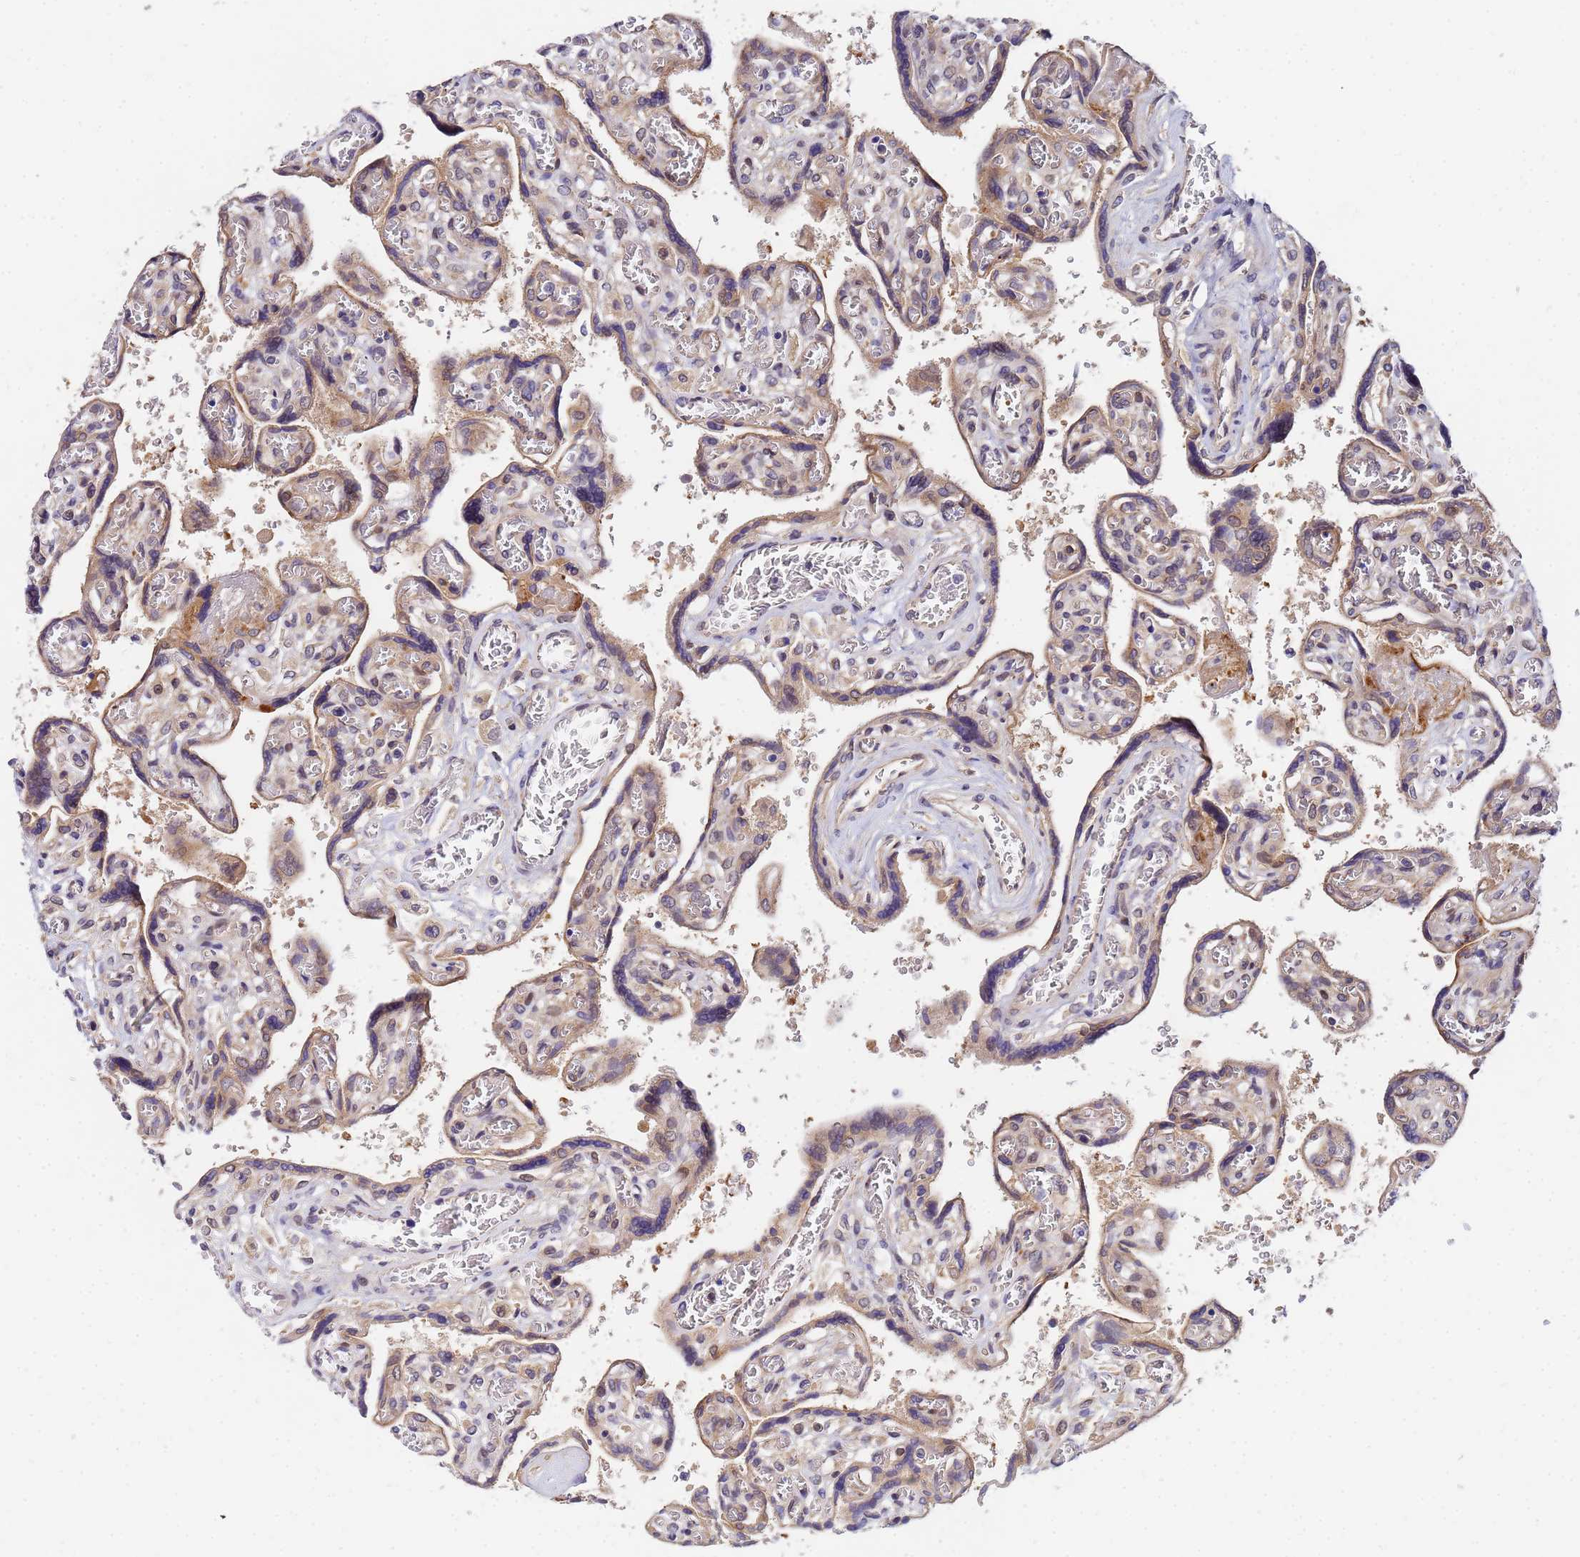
{"staining": {"intensity": "moderate", "quantity": "25%-75%", "location": "cytoplasmic/membranous,nuclear"}, "tissue": "placenta", "cell_type": "Trophoblastic cells", "image_type": "normal", "snomed": [{"axis": "morphology", "description": "Normal tissue, NOS"}, {"axis": "topography", "description": "Placenta"}], "caption": "The photomicrograph exhibits a brown stain indicating the presence of a protein in the cytoplasmic/membranous,nuclear of trophoblastic cells in placenta. The staining was performed using DAB (3,3'-diaminobenzidine) to visualize the protein expression in brown, while the nuclei were stained in blue with hematoxylin (Magnification: 20x).", "gene": "UNC93B1", "patient": {"sex": "female", "age": 39}}